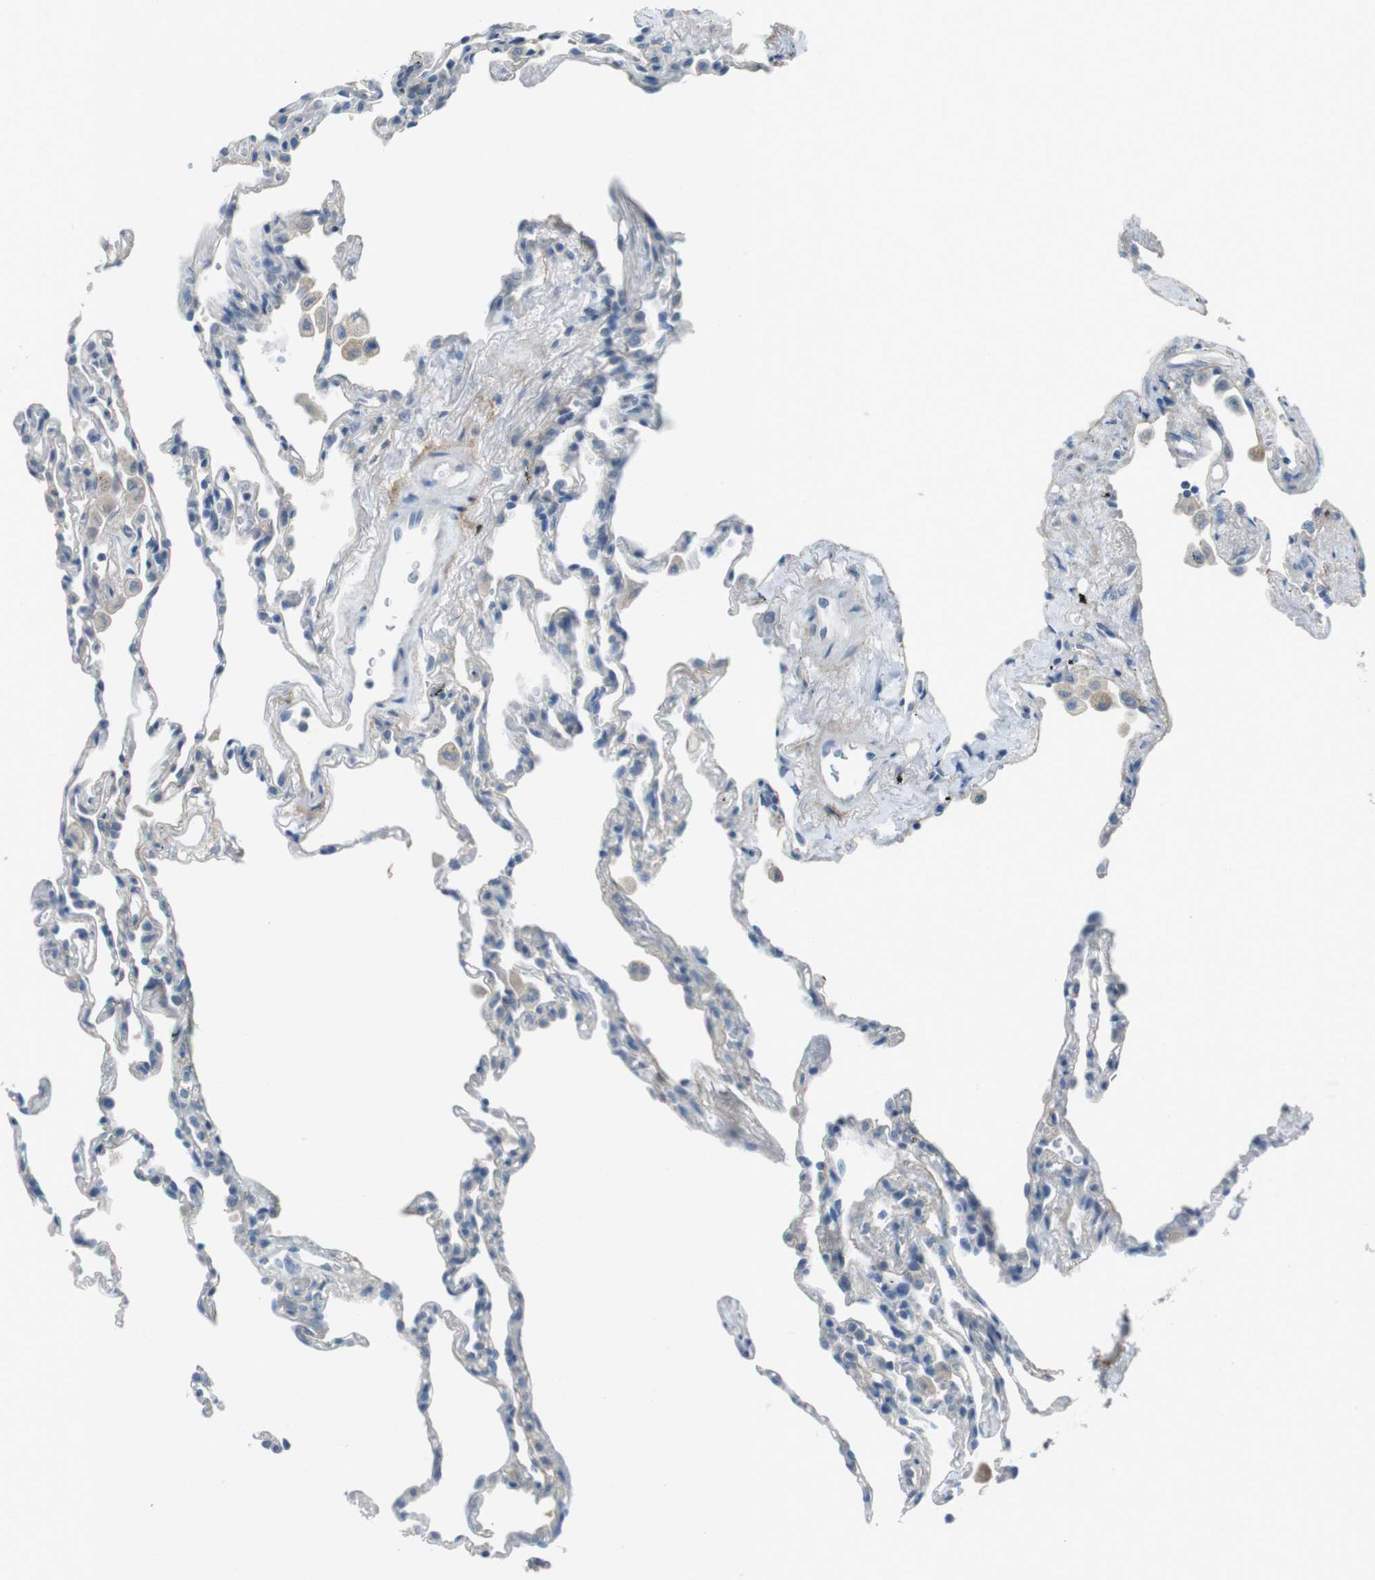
{"staining": {"intensity": "negative", "quantity": "none", "location": "none"}, "tissue": "lung", "cell_type": "Alveolar cells", "image_type": "normal", "snomed": [{"axis": "morphology", "description": "Normal tissue, NOS"}, {"axis": "topography", "description": "Lung"}], "caption": "This image is of normal lung stained with immunohistochemistry to label a protein in brown with the nuclei are counter-stained blue. There is no staining in alveolar cells. (Stains: DAB immunohistochemistry (IHC) with hematoxylin counter stain, Microscopy: brightfield microscopy at high magnification).", "gene": "ENTPD7", "patient": {"sex": "male", "age": 59}}